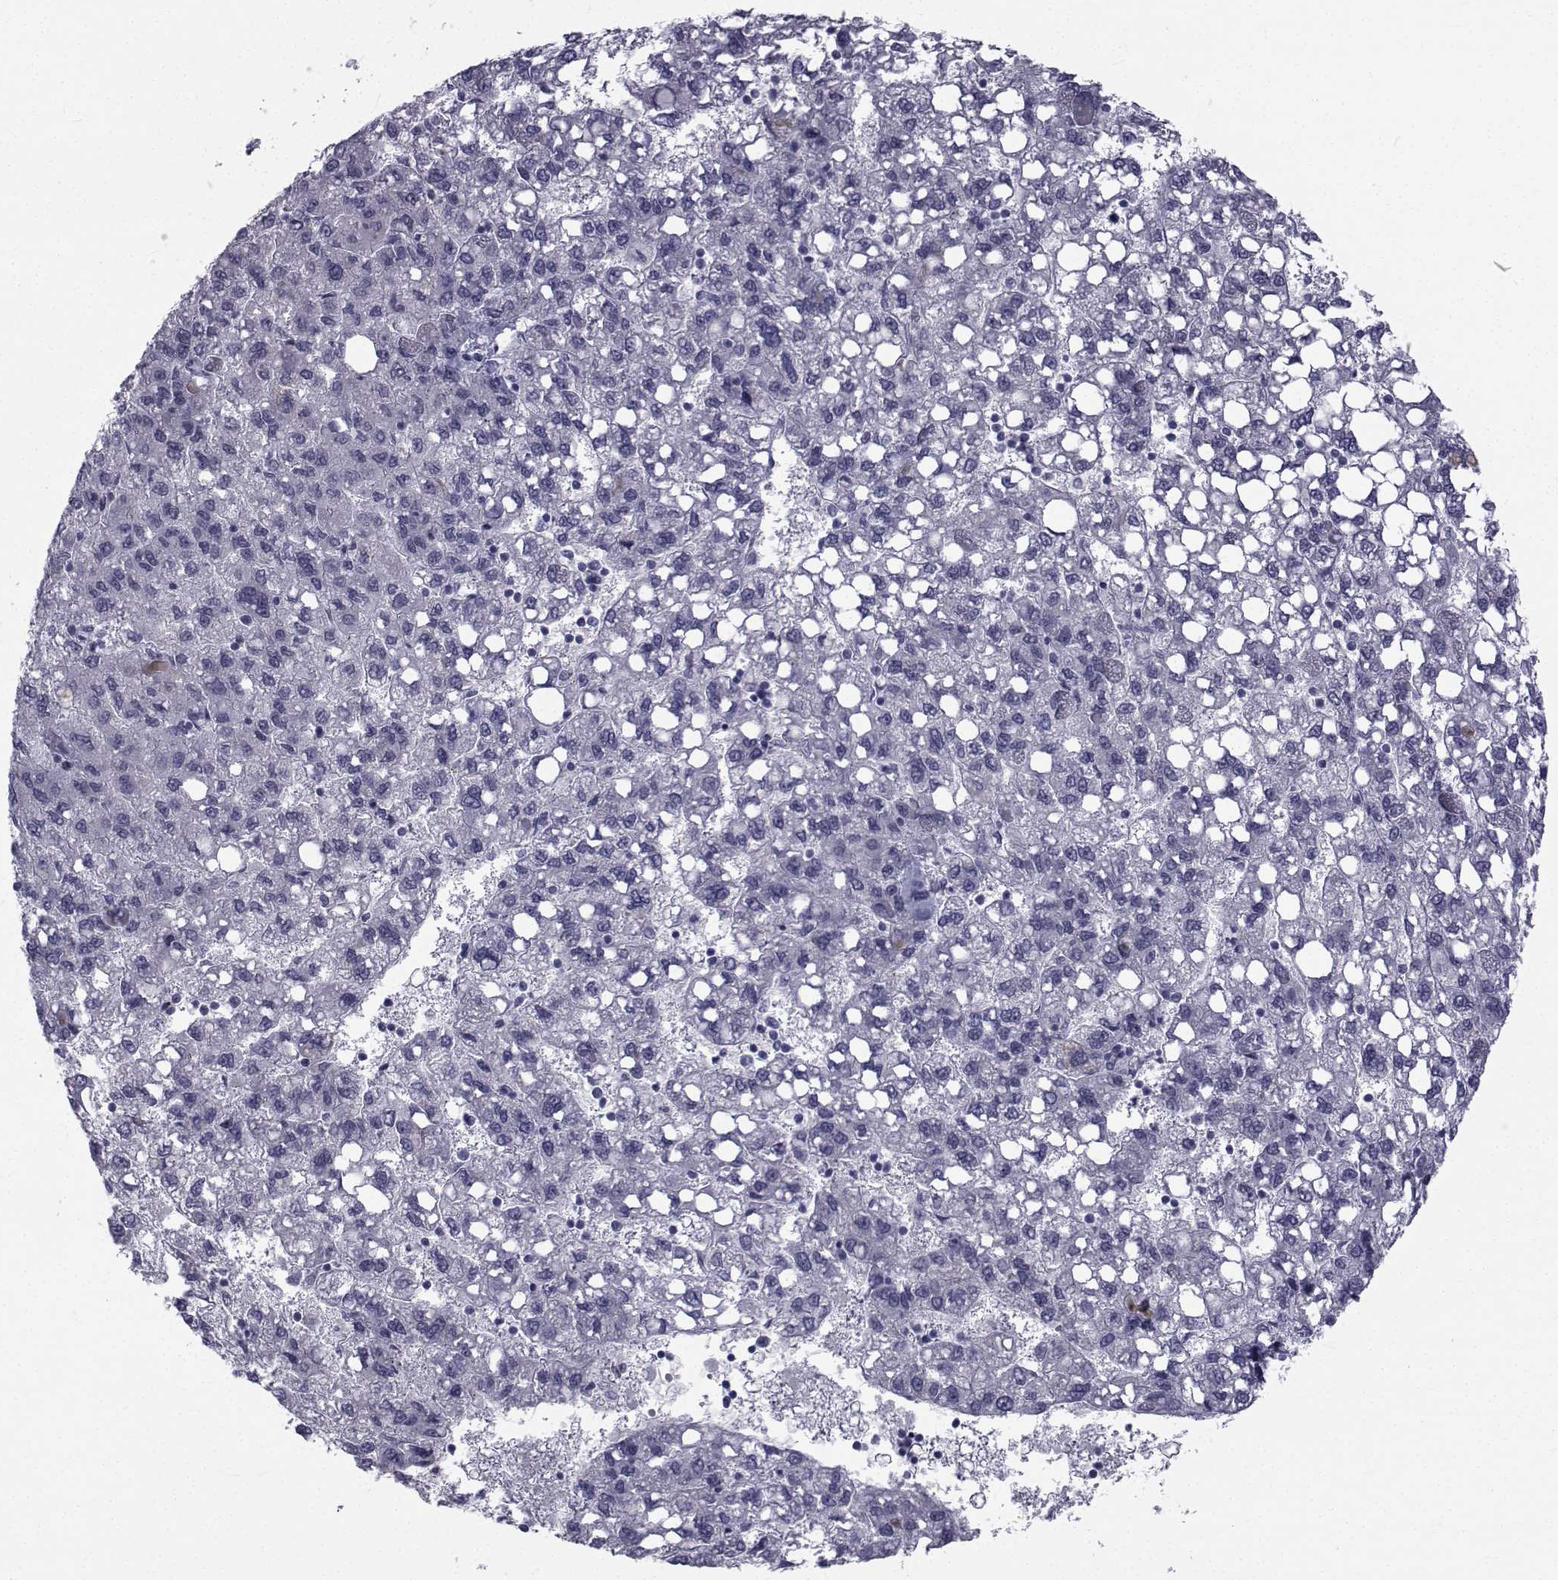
{"staining": {"intensity": "negative", "quantity": "none", "location": "none"}, "tissue": "liver cancer", "cell_type": "Tumor cells", "image_type": "cancer", "snomed": [{"axis": "morphology", "description": "Carcinoma, Hepatocellular, NOS"}, {"axis": "topography", "description": "Liver"}], "caption": "Tumor cells are negative for brown protein staining in liver cancer.", "gene": "FDXR", "patient": {"sex": "female", "age": 82}}